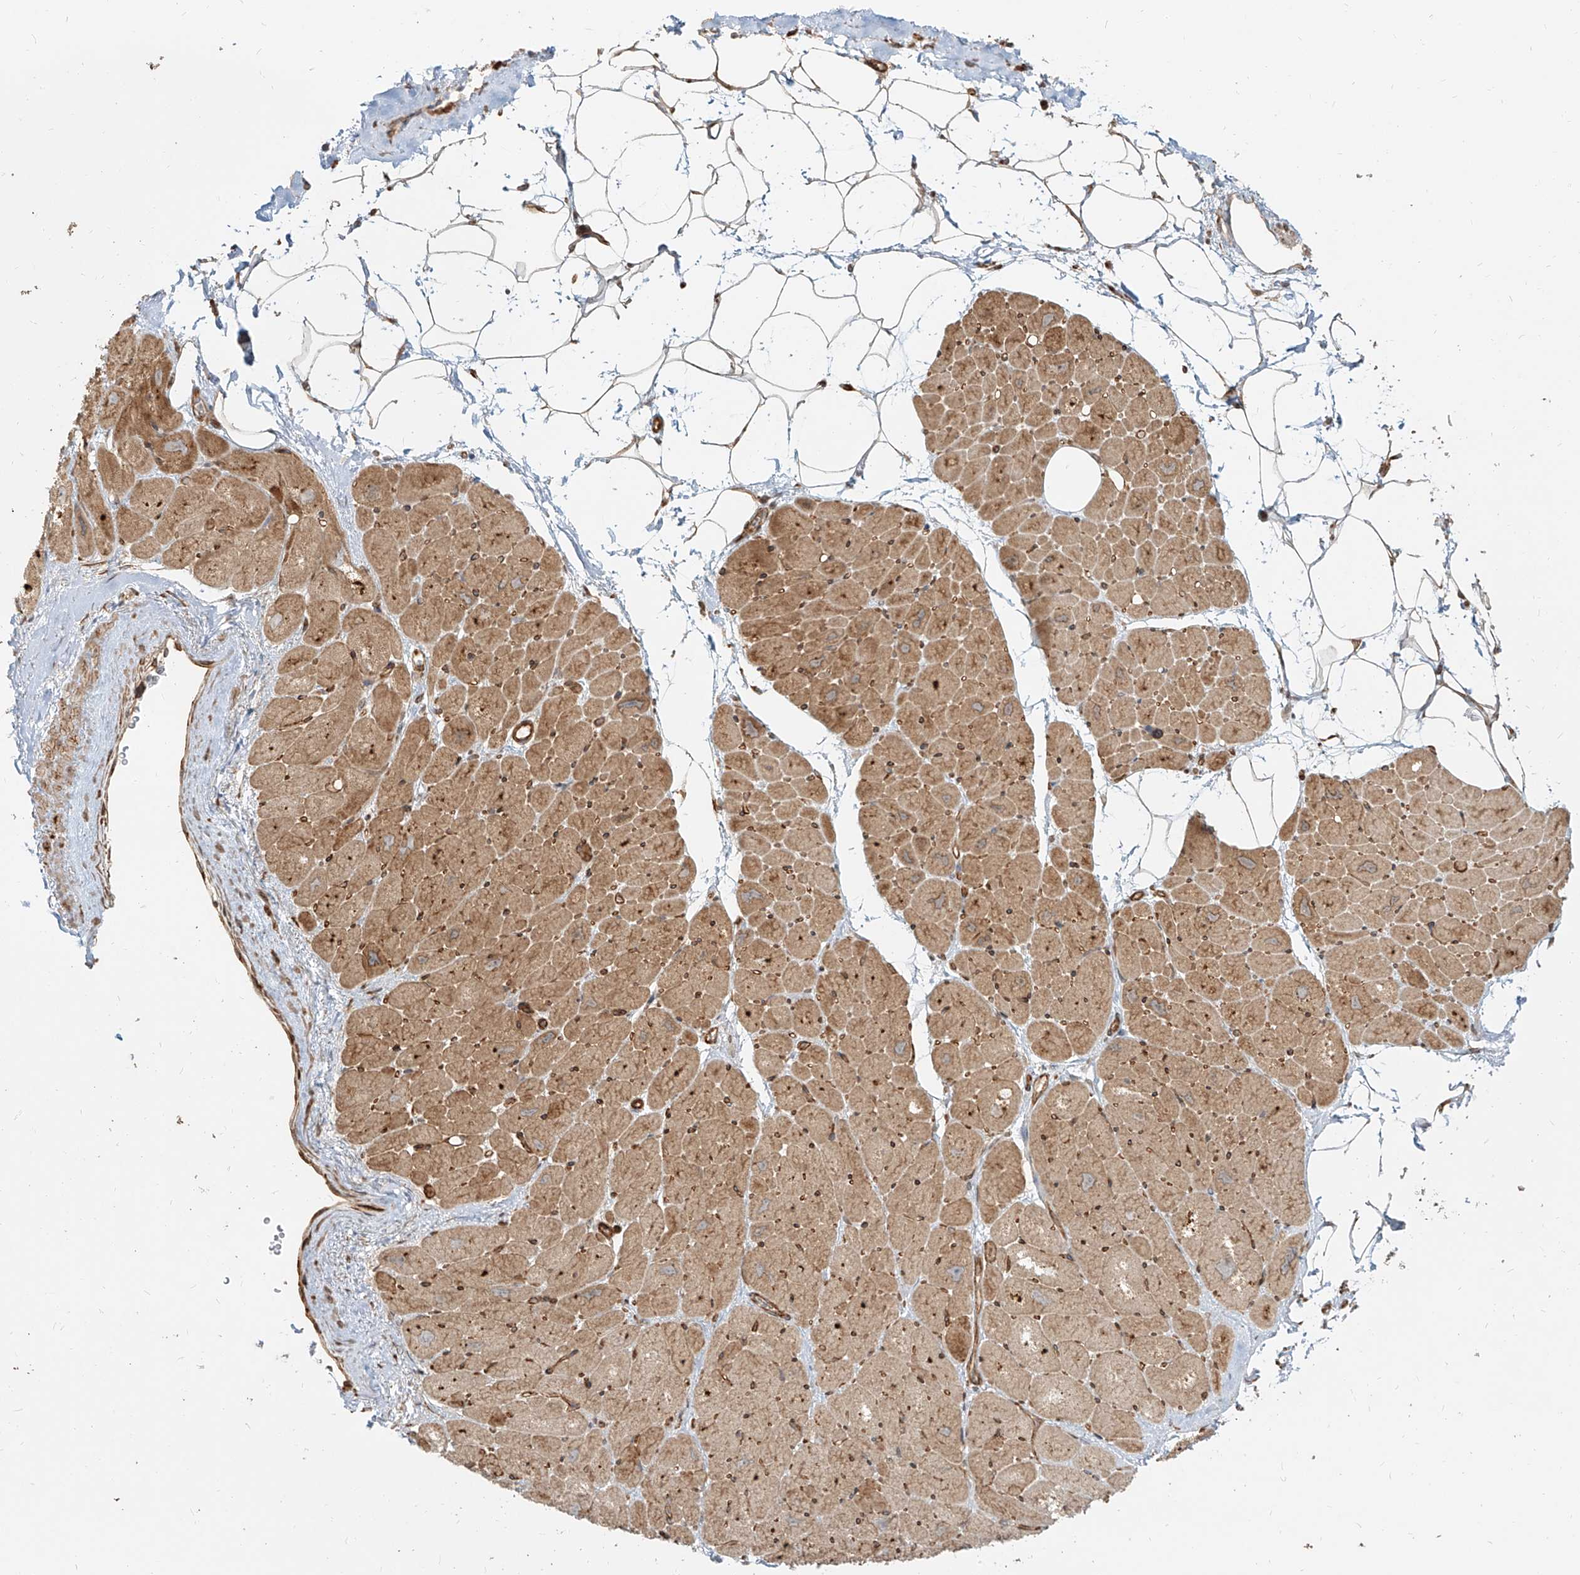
{"staining": {"intensity": "moderate", "quantity": ">75%", "location": "cytoplasmic/membranous"}, "tissue": "heart muscle", "cell_type": "Cardiomyocytes", "image_type": "normal", "snomed": [{"axis": "morphology", "description": "Normal tissue, NOS"}, {"axis": "topography", "description": "Heart"}], "caption": "Cardiomyocytes show moderate cytoplasmic/membranous positivity in about >75% of cells in normal heart muscle. The protein is stained brown, and the nuclei are stained in blue (DAB (3,3'-diaminobenzidine) IHC with brightfield microscopy, high magnification).", "gene": "UBE2K", "patient": {"sex": "male", "age": 50}}